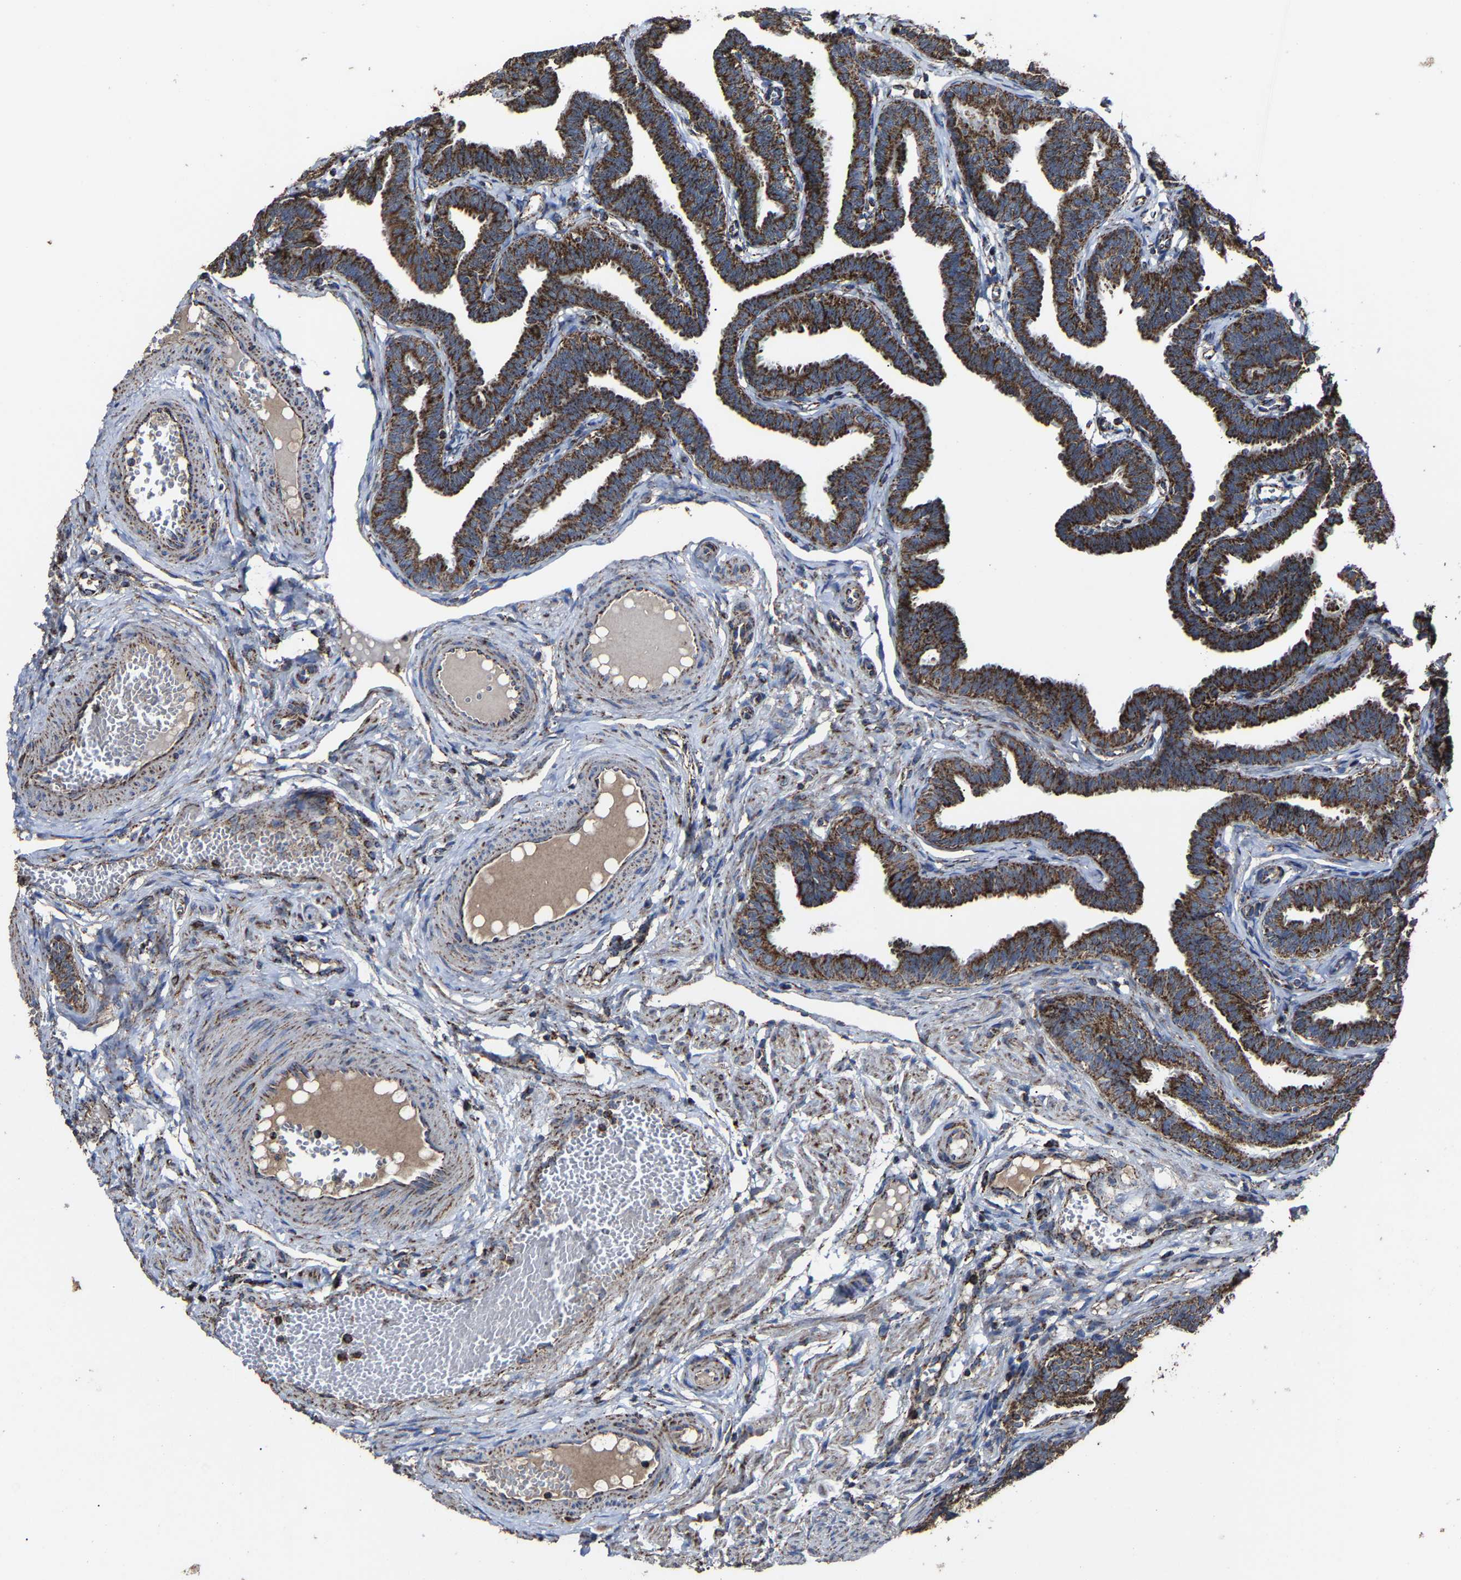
{"staining": {"intensity": "strong", "quantity": ">75%", "location": "cytoplasmic/membranous"}, "tissue": "fallopian tube", "cell_type": "Glandular cells", "image_type": "normal", "snomed": [{"axis": "morphology", "description": "Normal tissue, NOS"}, {"axis": "topography", "description": "Fallopian tube"}, {"axis": "topography", "description": "Ovary"}], "caption": "This is an image of immunohistochemistry (IHC) staining of unremarkable fallopian tube, which shows strong expression in the cytoplasmic/membranous of glandular cells.", "gene": "NDUFV3", "patient": {"sex": "female", "age": 23}}